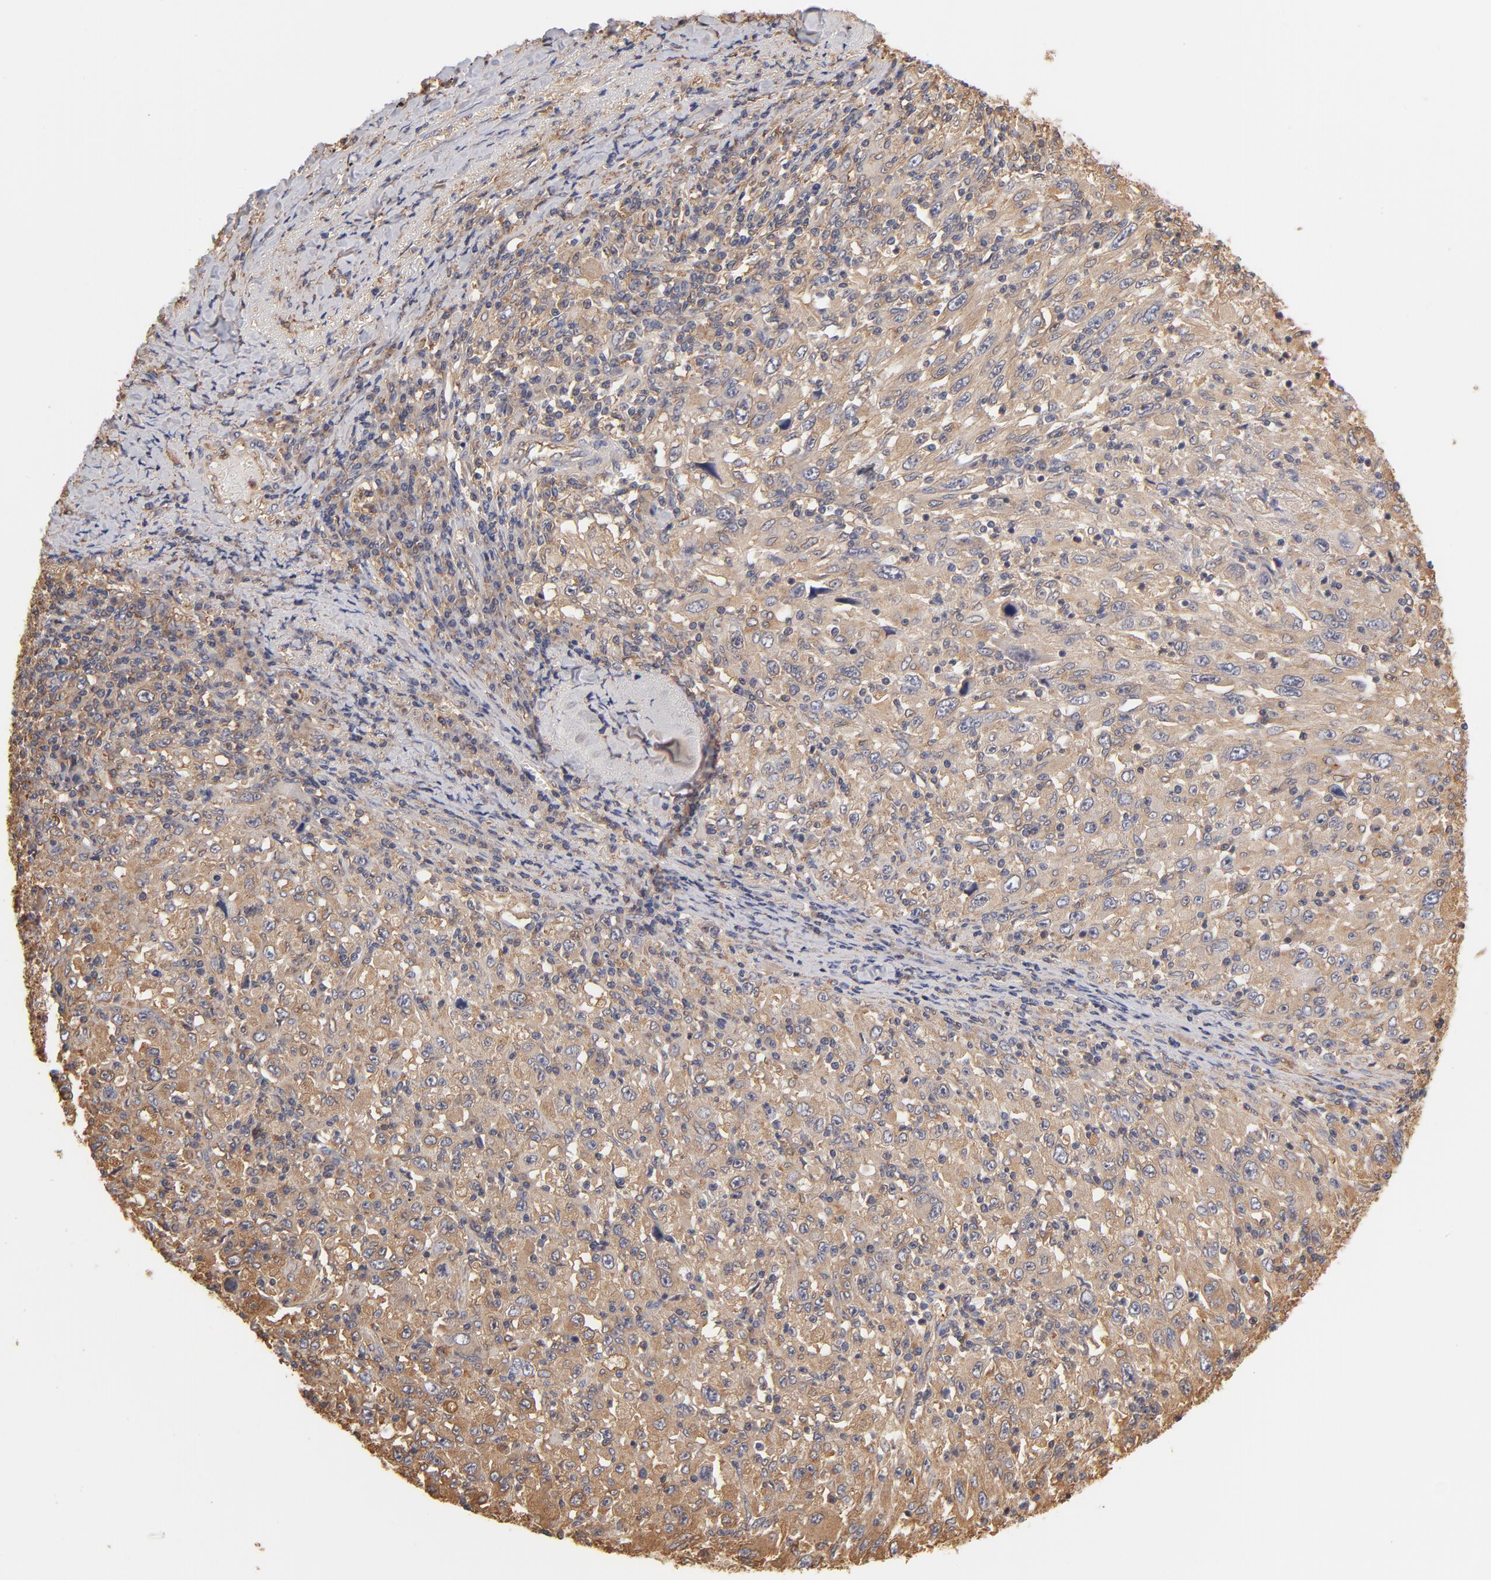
{"staining": {"intensity": "moderate", "quantity": ">75%", "location": "cytoplasmic/membranous"}, "tissue": "melanoma", "cell_type": "Tumor cells", "image_type": "cancer", "snomed": [{"axis": "morphology", "description": "Malignant melanoma, Metastatic site"}, {"axis": "topography", "description": "Skin"}], "caption": "Immunohistochemistry (IHC) image of neoplastic tissue: human melanoma stained using immunohistochemistry shows medium levels of moderate protein expression localized specifically in the cytoplasmic/membranous of tumor cells, appearing as a cytoplasmic/membranous brown color.", "gene": "FCMR", "patient": {"sex": "female", "age": 56}}